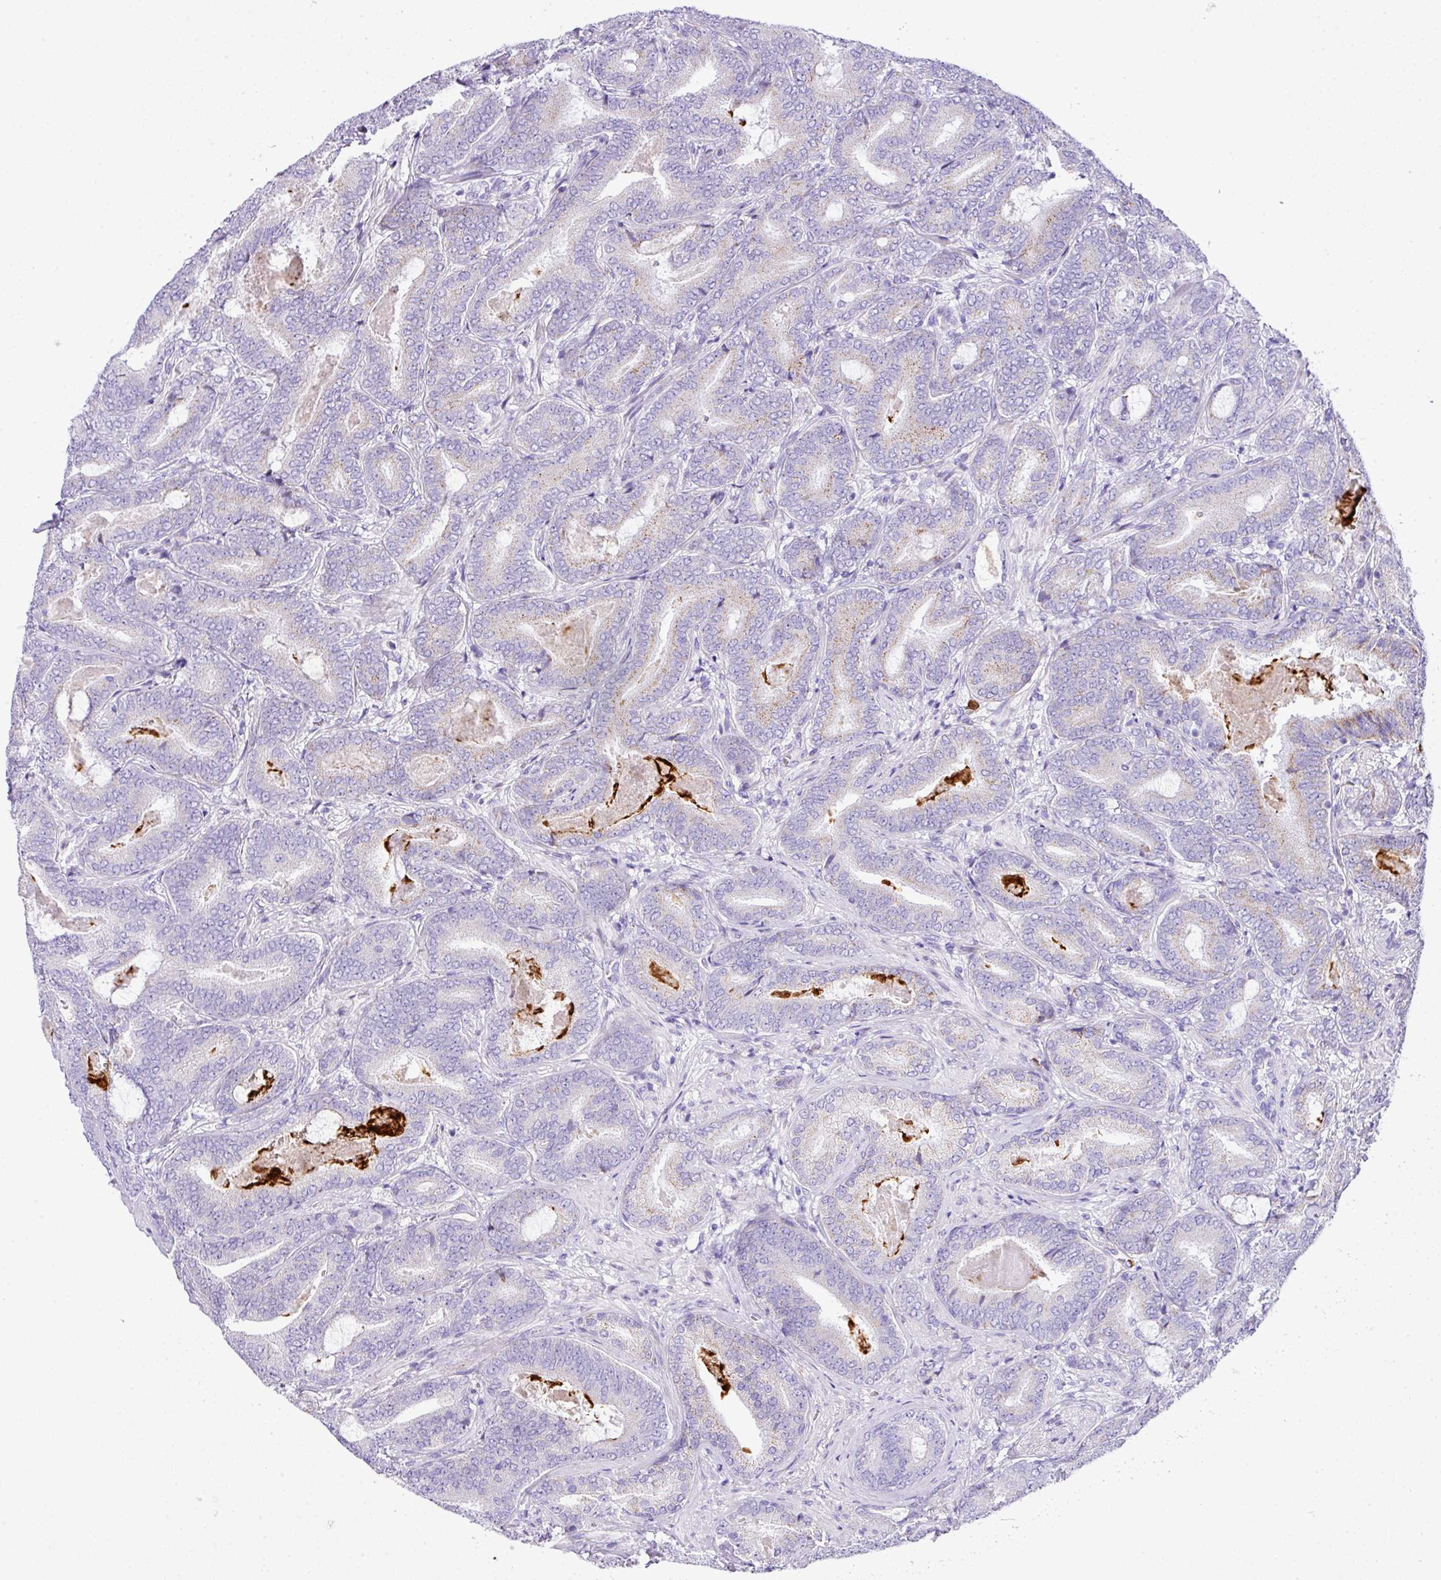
{"staining": {"intensity": "moderate", "quantity": "<25%", "location": "cytoplasmic/membranous"}, "tissue": "prostate cancer", "cell_type": "Tumor cells", "image_type": "cancer", "snomed": [{"axis": "morphology", "description": "Adenocarcinoma, Low grade"}, {"axis": "topography", "description": "Prostate and seminal vesicle, NOS"}], "caption": "An image of prostate cancer stained for a protein exhibits moderate cytoplasmic/membranous brown staining in tumor cells.", "gene": "RCAN2", "patient": {"sex": "male", "age": 61}}